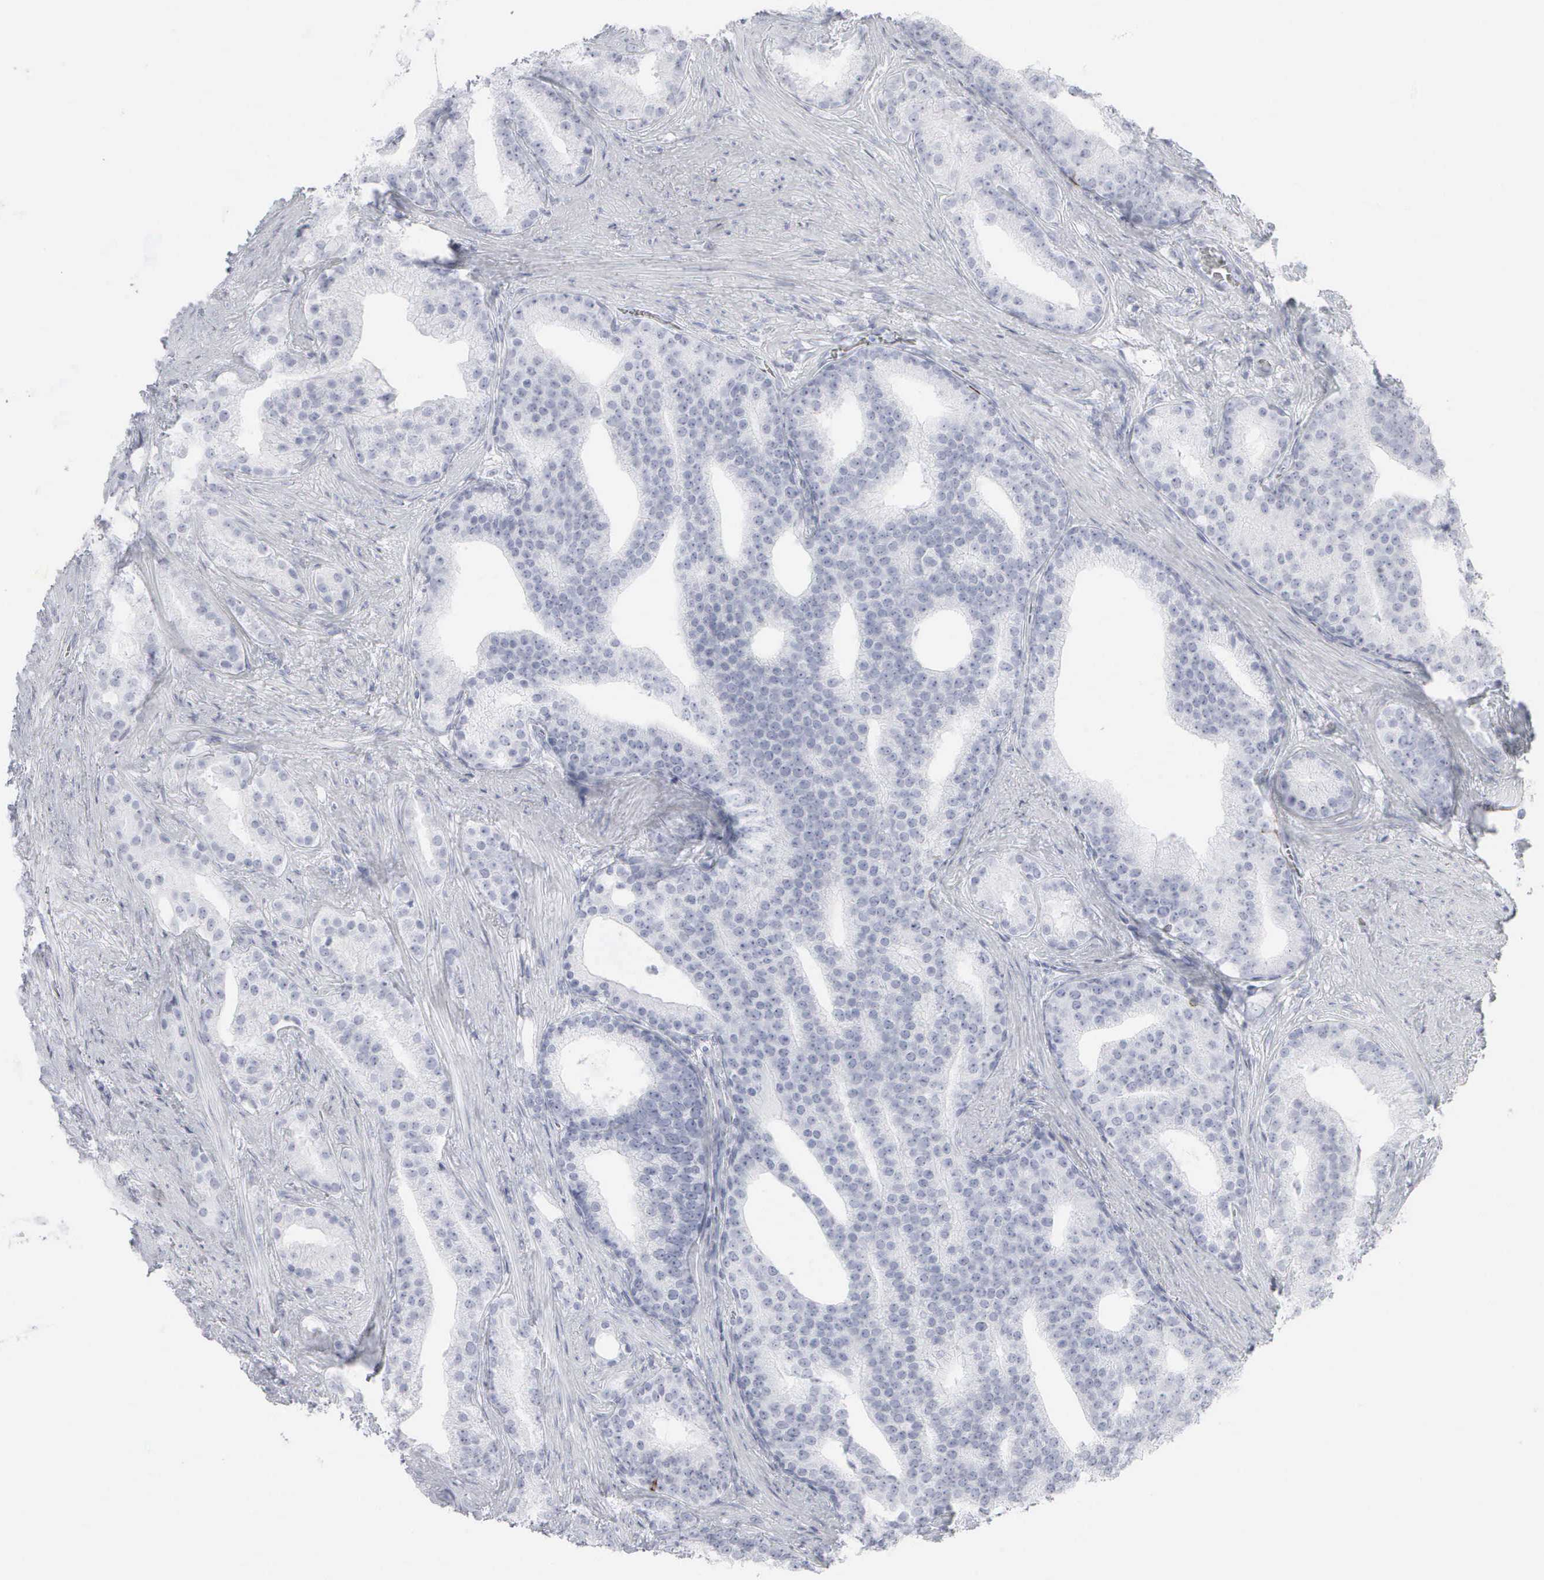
{"staining": {"intensity": "negative", "quantity": "none", "location": "none"}, "tissue": "prostate cancer", "cell_type": "Tumor cells", "image_type": "cancer", "snomed": [{"axis": "morphology", "description": "Adenocarcinoma, Low grade"}, {"axis": "topography", "description": "Prostate"}], "caption": "Immunohistochemistry micrograph of prostate cancer stained for a protein (brown), which displays no staining in tumor cells. The staining is performed using DAB (3,3'-diaminobenzidine) brown chromogen with nuclei counter-stained in using hematoxylin.", "gene": "KRT14", "patient": {"sex": "male", "age": 71}}